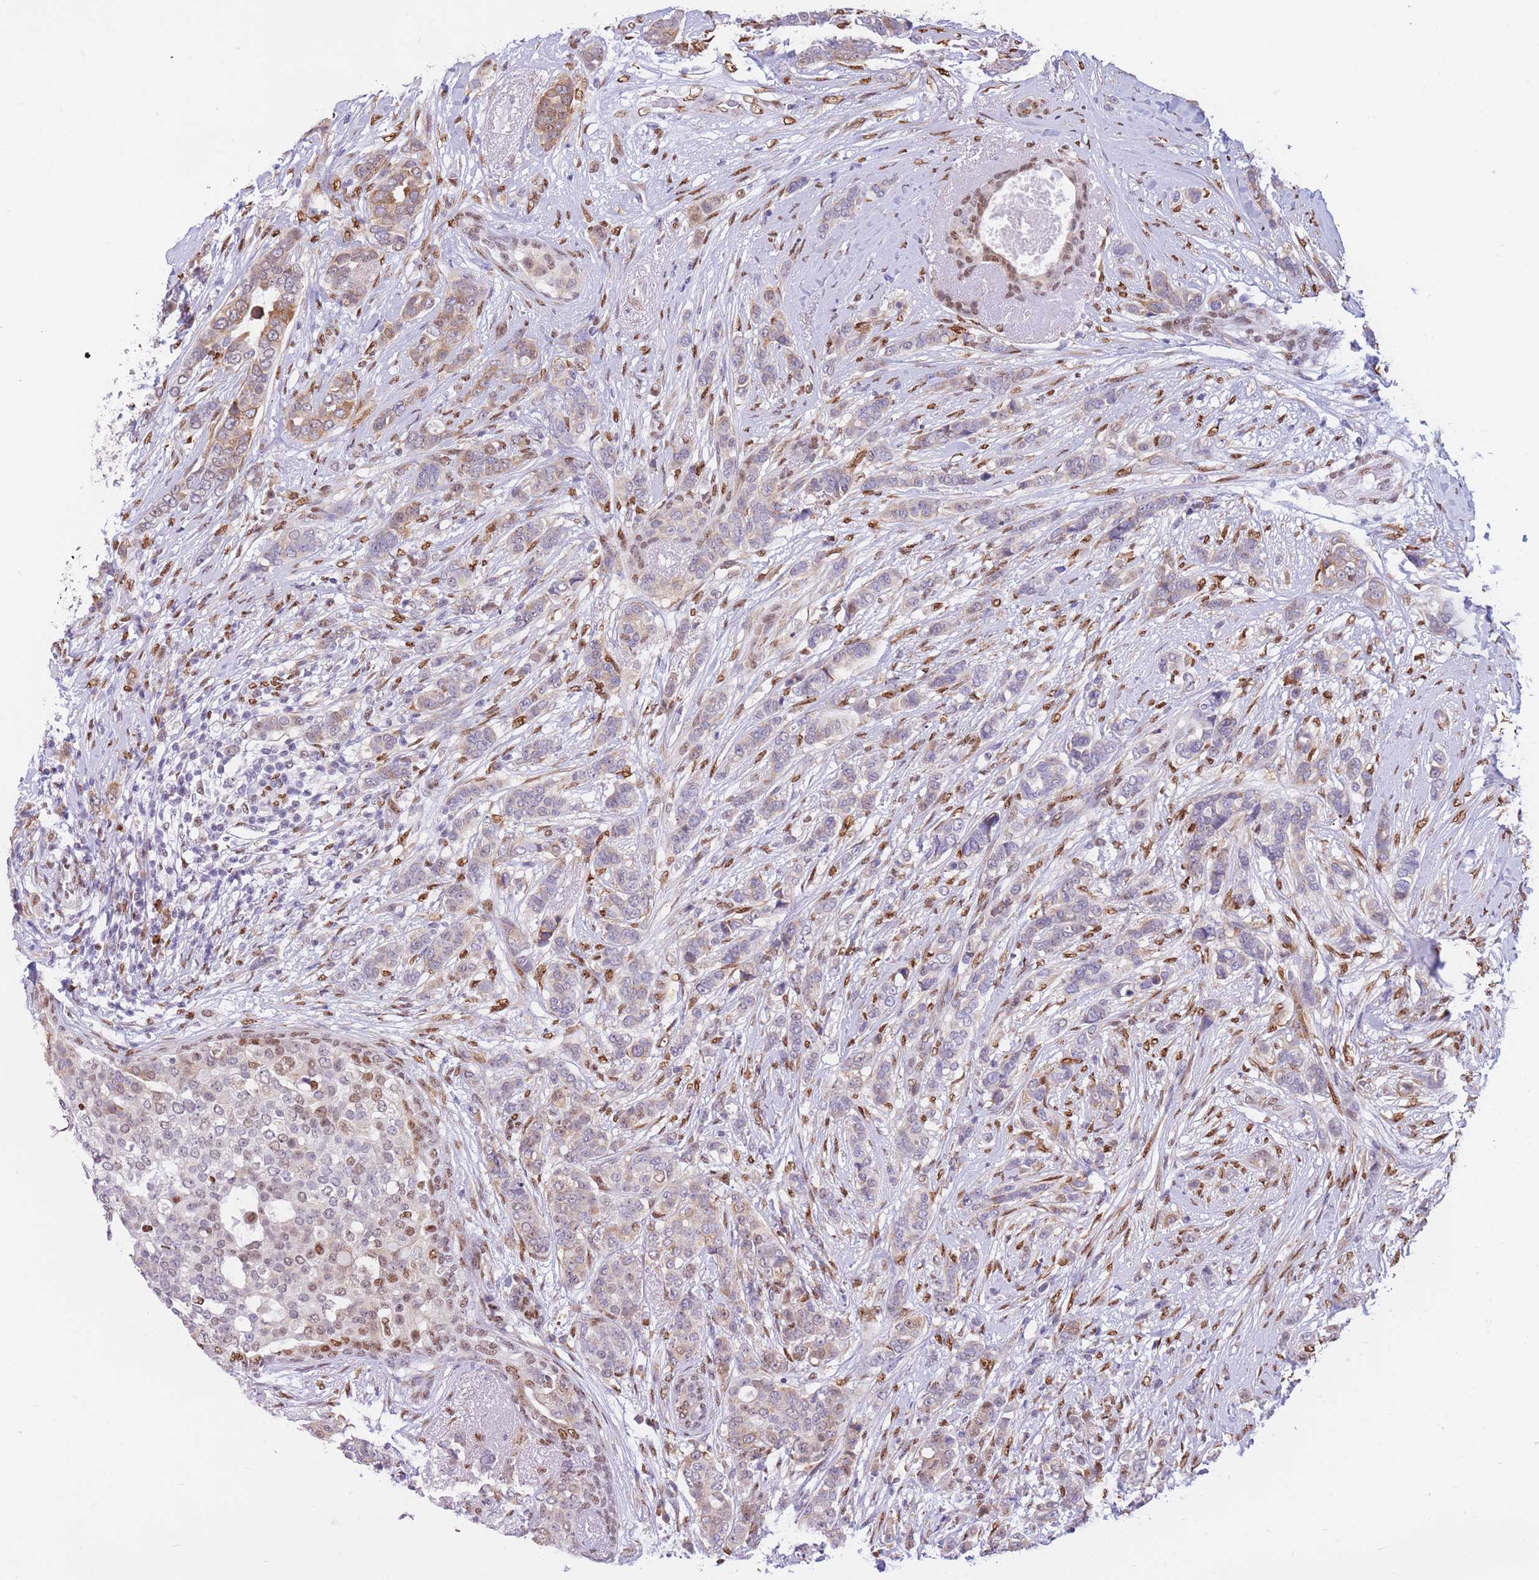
{"staining": {"intensity": "moderate", "quantity": "<25%", "location": "cytoplasmic/membranous,nuclear"}, "tissue": "breast cancer", "cell_type": "Tumor cells", "image_type": "cancer", "snomed": [{"axis": "morphology", "description": "Lobular carcinoma"}, {"axis": "topography", "description": "Breast"}], "caption": "Immunohistochemical staining of human breast cancer demonstrates moderate cytoplasmic/membranous and nuclear protein staining in approximately <25% of tumor cells.", "gene": "FAM153A", "patient": {"sex": "female", "age": 51}}